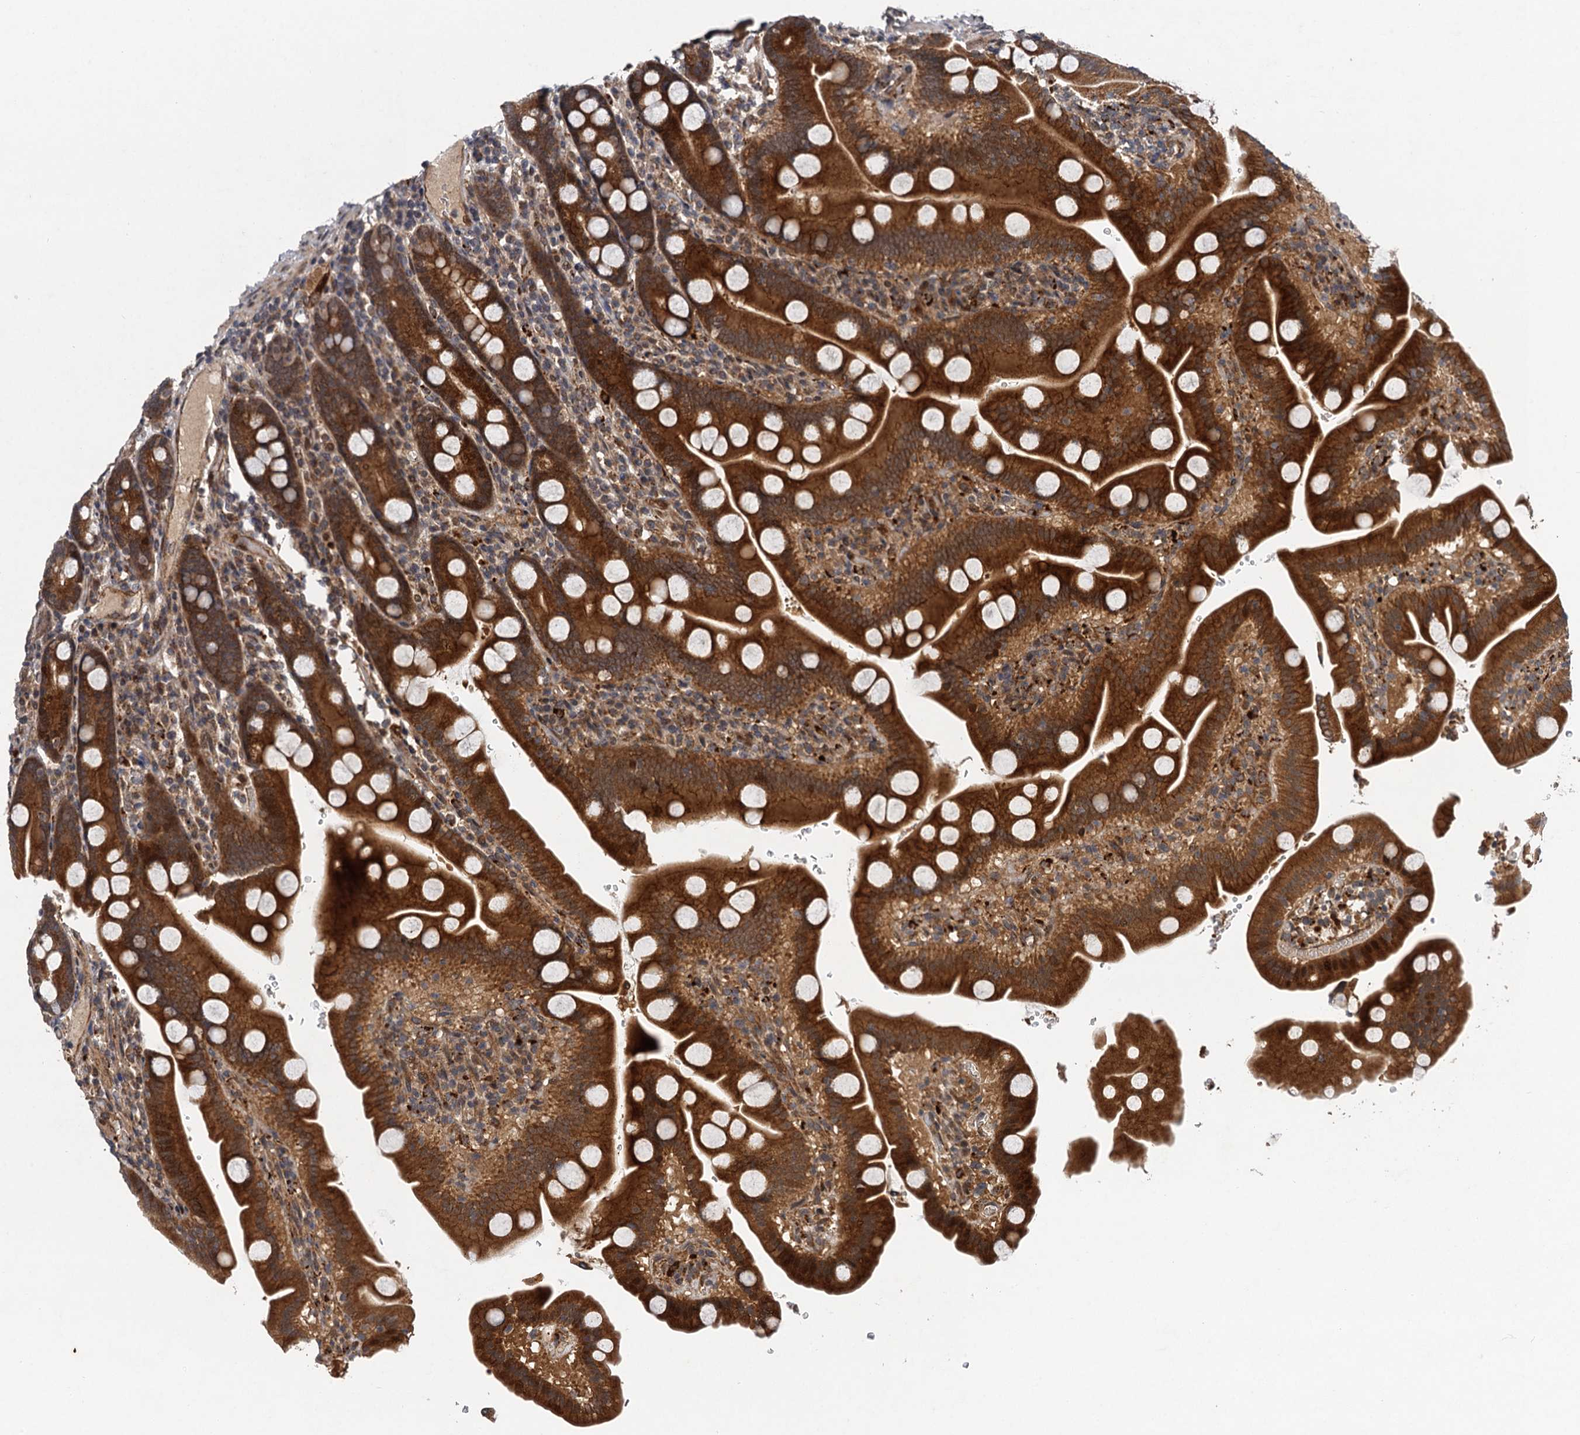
{"staining": {"intensity": "strong", "quantity": ">75%", "location": "cytoplasmic/membranous"}, "tissue": "duodenum", "cell_type": "Glandular cells", "image_type": "normal", "snomed": [{"axis": "morphology", "description": "Normal tissue, NOS"}, {"axis": "topography", "description": "Duodenum"}], "caption": "Immunohistochemistry (IHC) of unremarkable human duodenum exhibits high levels of strong cytoplasmic/membranous staining in approximately >75% of glandular cells. Using DAB (3,3'-diaminobenzidine) (brown) and hematoxylin (blue) stains, captured at high magnification using brightfield microscopy.", "gene": "NLRP10", "patient": {"sex": "male", "age": 55}}